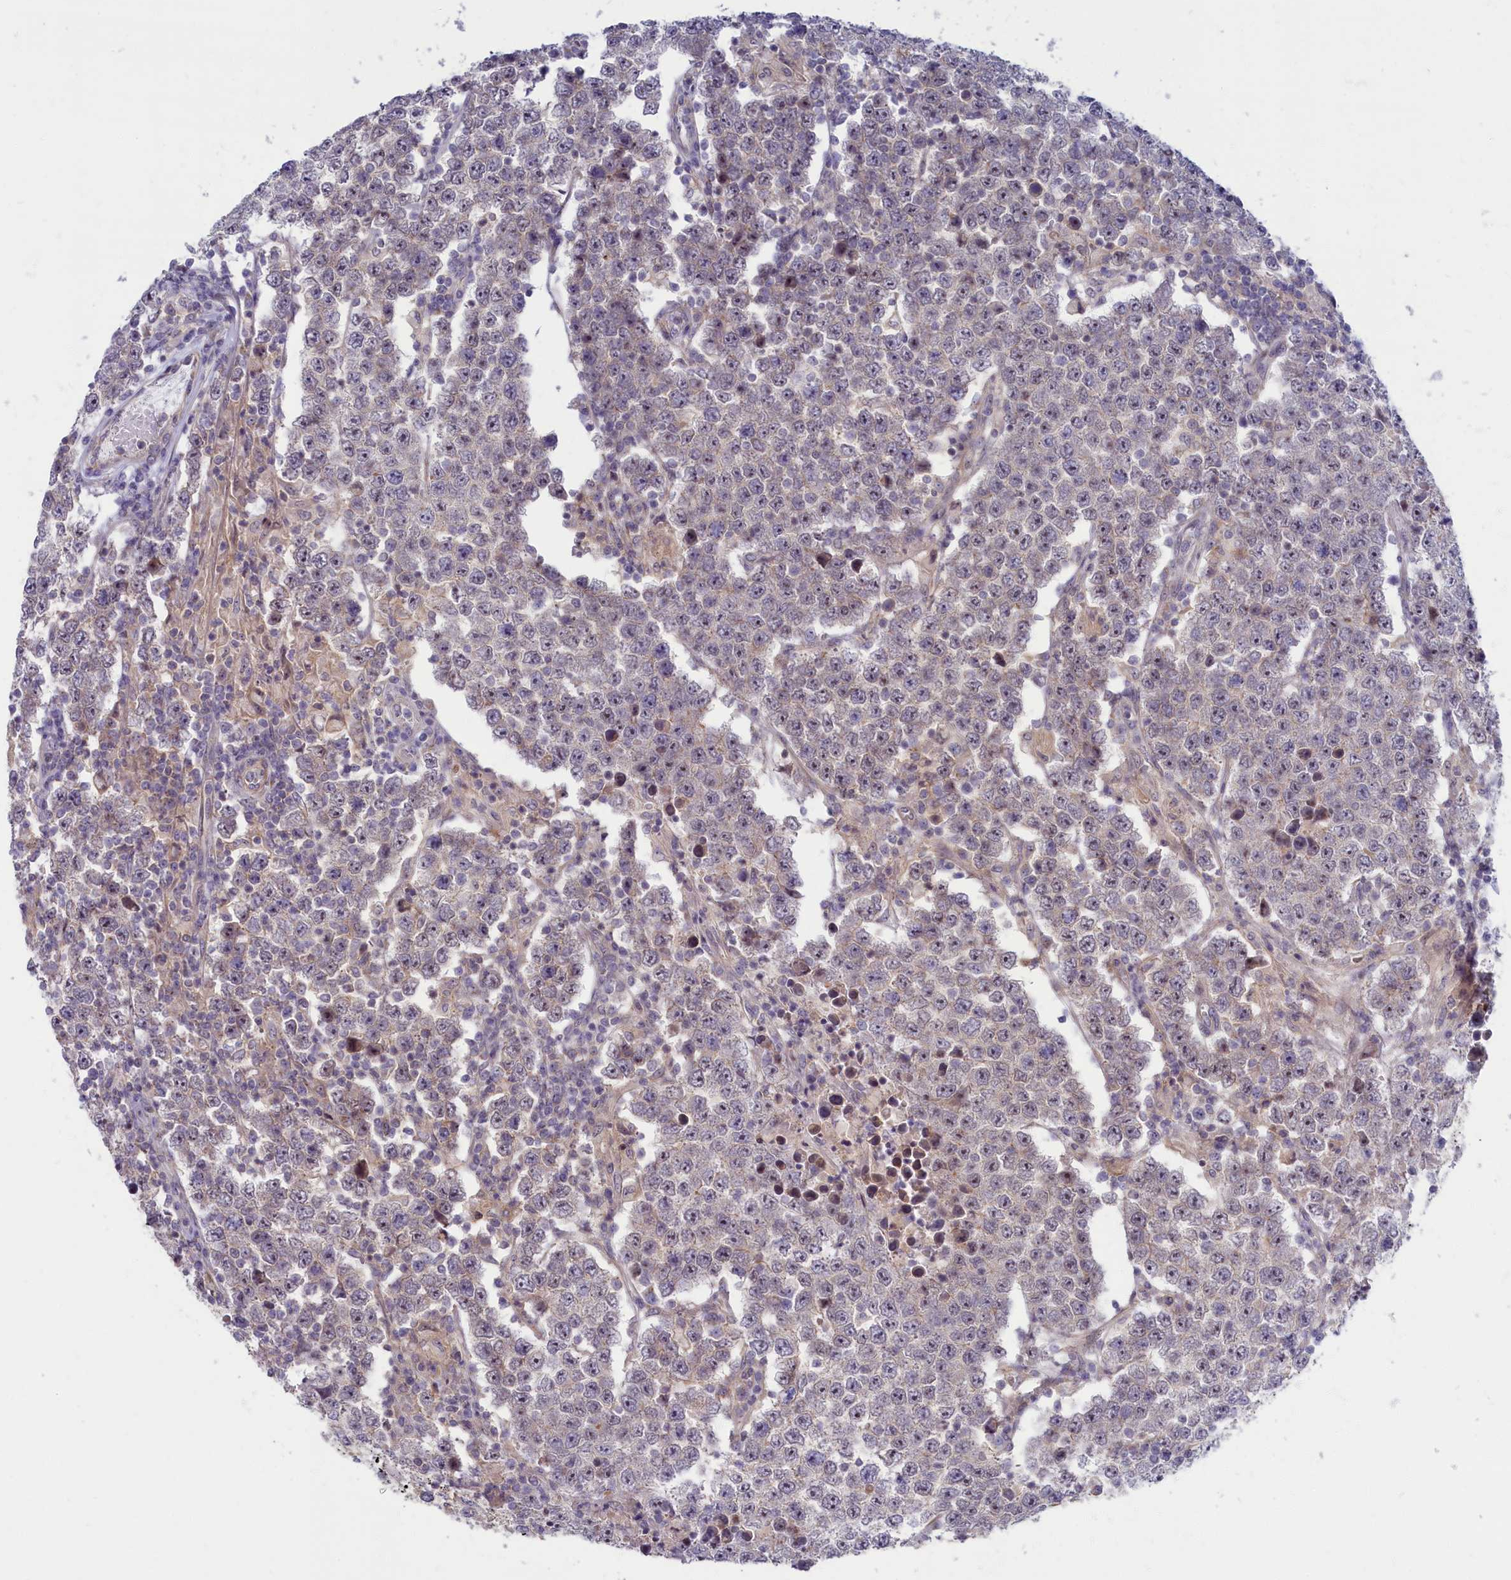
{"staining": {"intensity": "negative", "quantity": "none", "location": "none"}, "tissue": "testis cancer", "cell_type": "Tumor cells", "image_type": "cancer", "snomed": [{"axis": "morphology", "description": "Normal tissue, NOS"}, {"axis": "morphology", "description": "Urothelial carcinoma, High grade"}, {"axis": "morphology", "description": "Seminoma, NOS"}, {"axis": "morphology", "description": "Carcinoma, Embryonal, NOS"}, {"axis": "topography", "description": "Urinary bladder"}, {"axis": "topography", "description": "Testis"}], "caption": "Tumor cells are negative for protein expression in human testis high-grade urothelial carcinoma. (DAB (3,3'-diaminobenzidine) IHC with hematoxylin counter stain).", "gene": "TRPM4", "patient": {"sex": "male", "age": 41}}